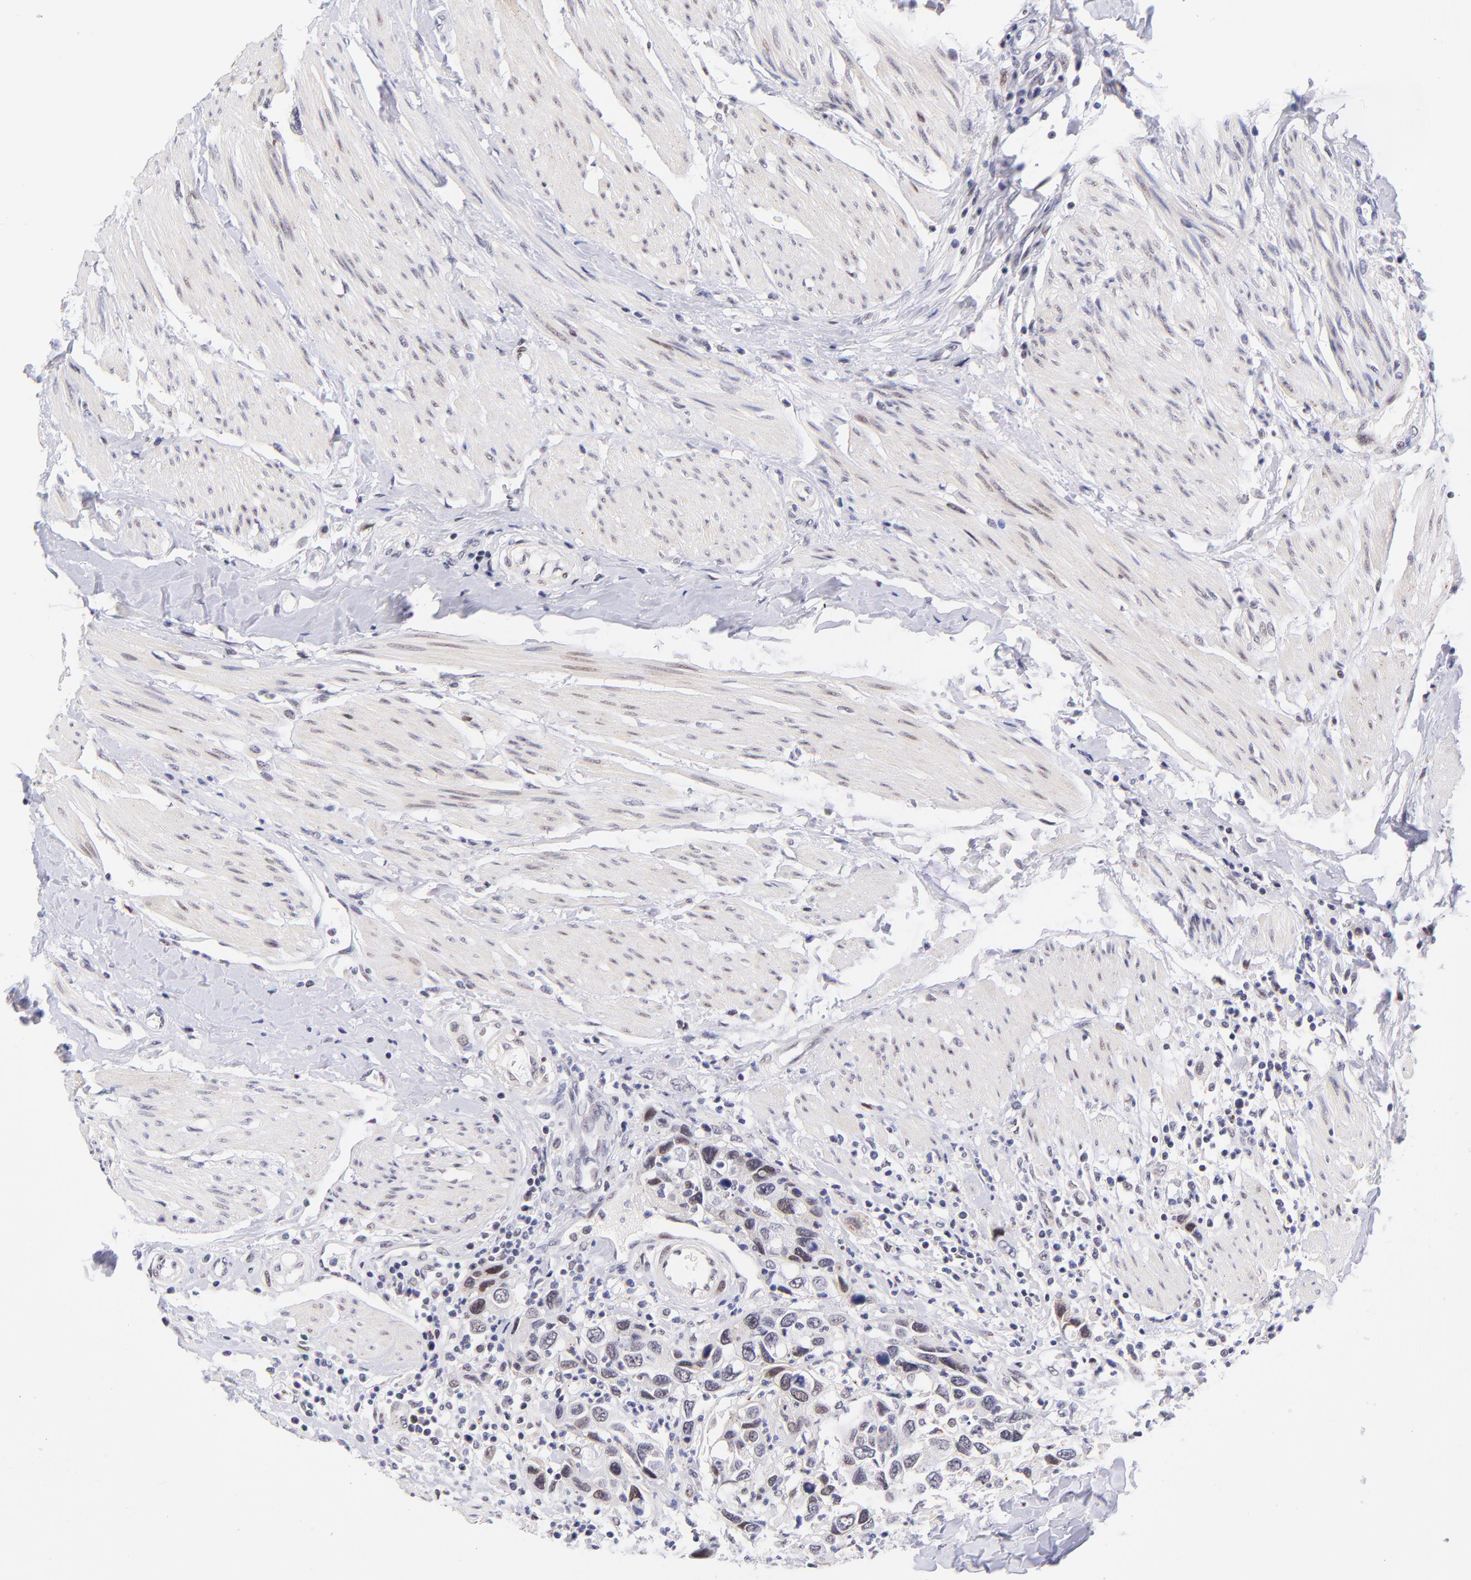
{"staining": {"intensity": "weak", "quantity": "25%-75%", "location": "nuclear"}, "tissue": "urothelial cancer", "cell_type": "Tumor cells", "image_type": "cancer", "snomed": [{"axis": "morphology", "description": "Urothelial carcinoma, High grade"}, {"axis": "topography", "description": "Urinary bladder"}], "caption": "Immunohistochemical staining of urothelial carcinoma (high-grade) demonstrates weak nuclear protein expression in about 25%-75% of tumor cells.", "gene": "SOX6", "patient": {"sex": "male", "age": 66}}